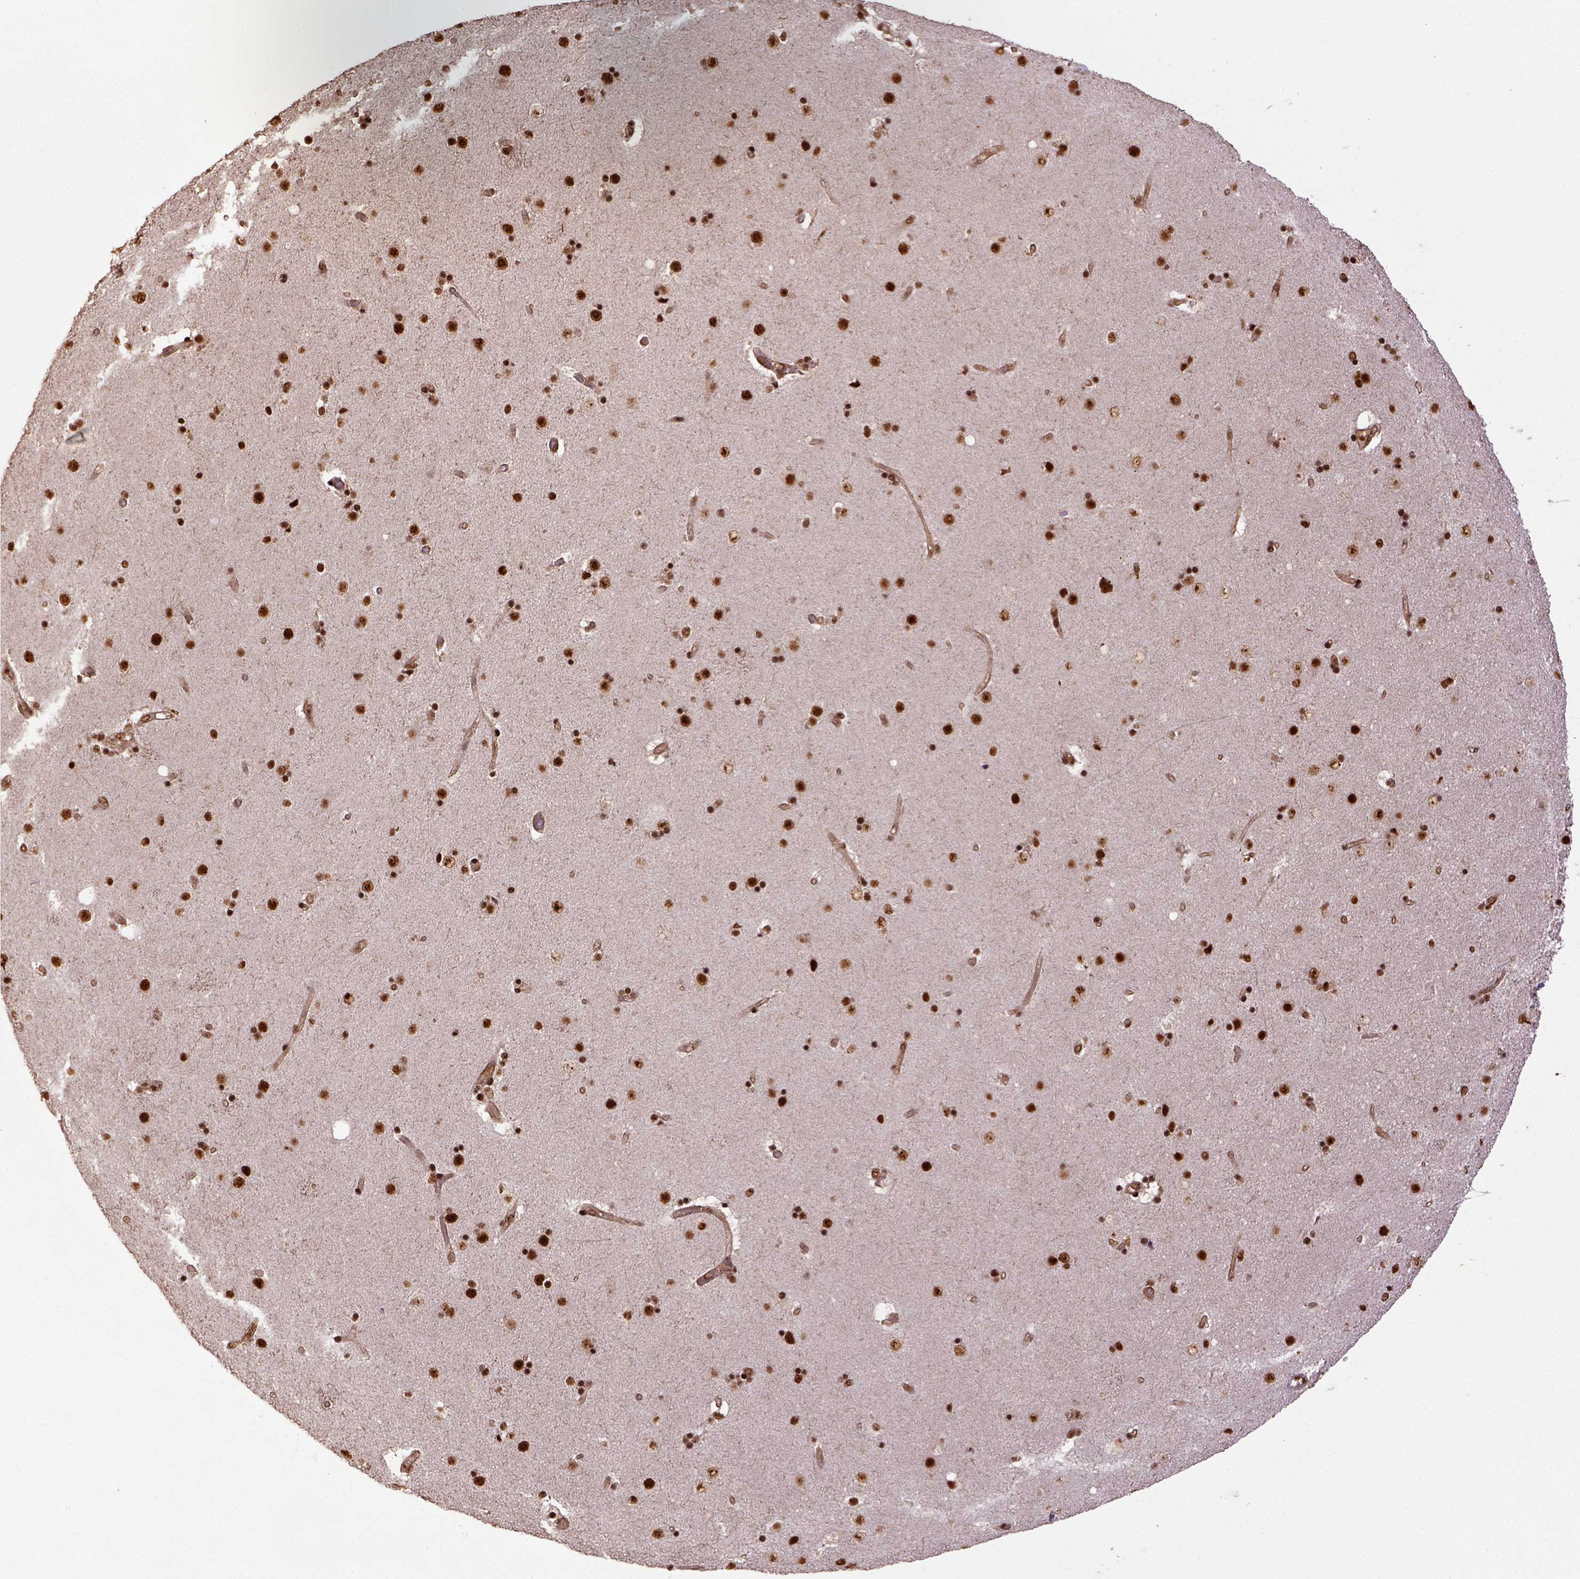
{"staining": {"intensity": "strong", "quantity": ">75%", "location": "nuclear"}, "tissue": "caudate", "cell_type": "Glial cells", "image_type": "normal", "snomed": [{"axis": "morphology", "description": "Normal tissue, NOS"}, {"axis": "topography", "description": "Lateral ventricle wall"}], "caption": "Immunohistochemistry (IHC) photomicrograph of unremarkable caudate stained for a protein (brown), which exhibits high levels of strong nuclear positivity in approximately >75% of glial cells.", "gene": "PPIG", "patient": {"sex": "female", "age": 71}}